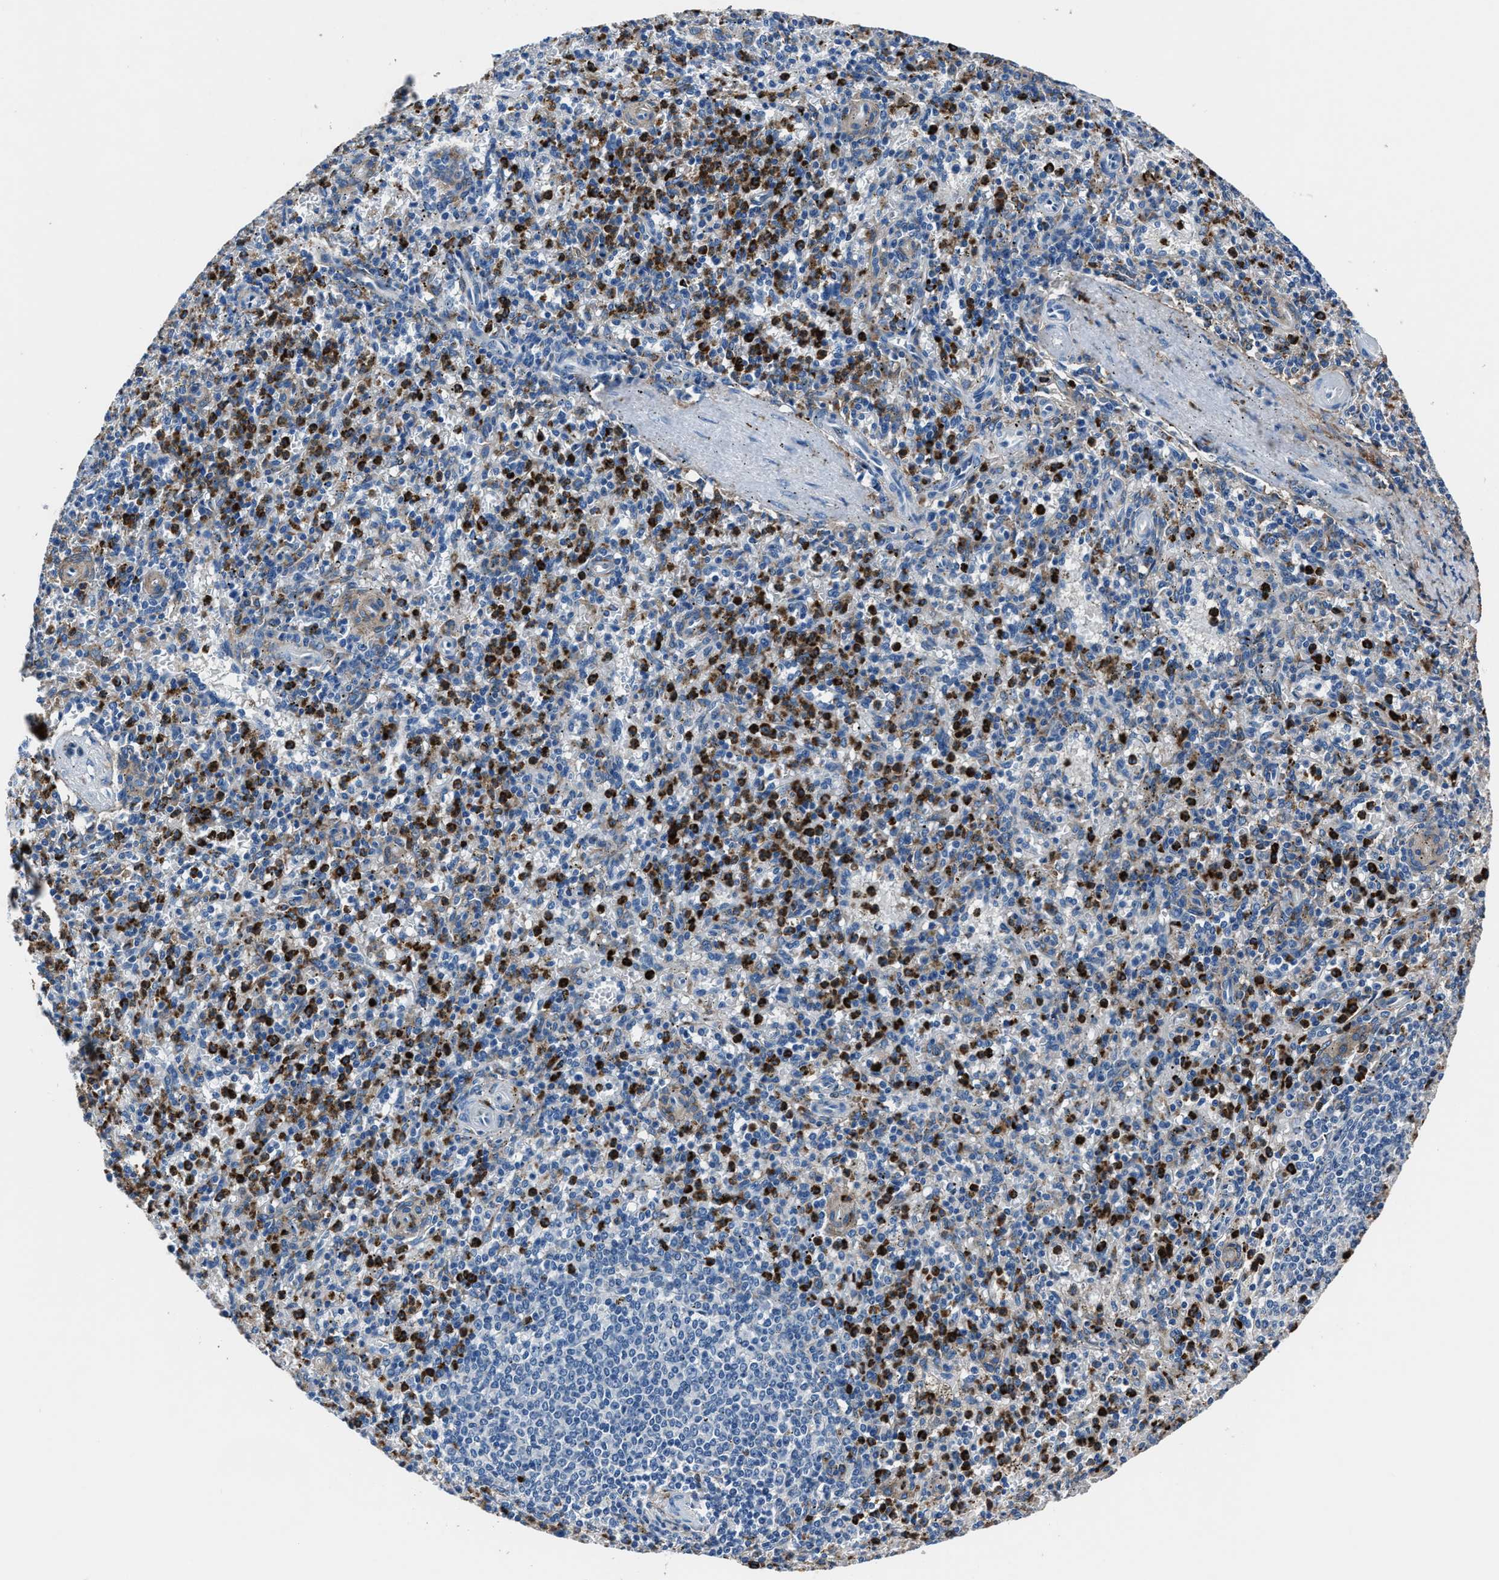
{"staining": {"intensity": "strong", "quantity": "25%-75%", "location": "cytoplasmic/membranous"}, "tissue": "spleen", "cell_type": "Cells in red pulp", "image_type": "normal", "snomed": [{"axis": "morphology", "description": "Normal tissue, NOS"}, {"axis": "topography", "description": "Spleen"}], "caption": "Immunohistochemistry (IHC) histopathology image of benign spleen: human spleen stained using IHC demonstrates high levels of strong protein expression localized specifically in the cytoplasmic/membranous of cells in red pulp, appearing as a cytoplasmic/membranous brown color.", "gene": "FGL2", "patient": {"sex": "male", "age": 72}}